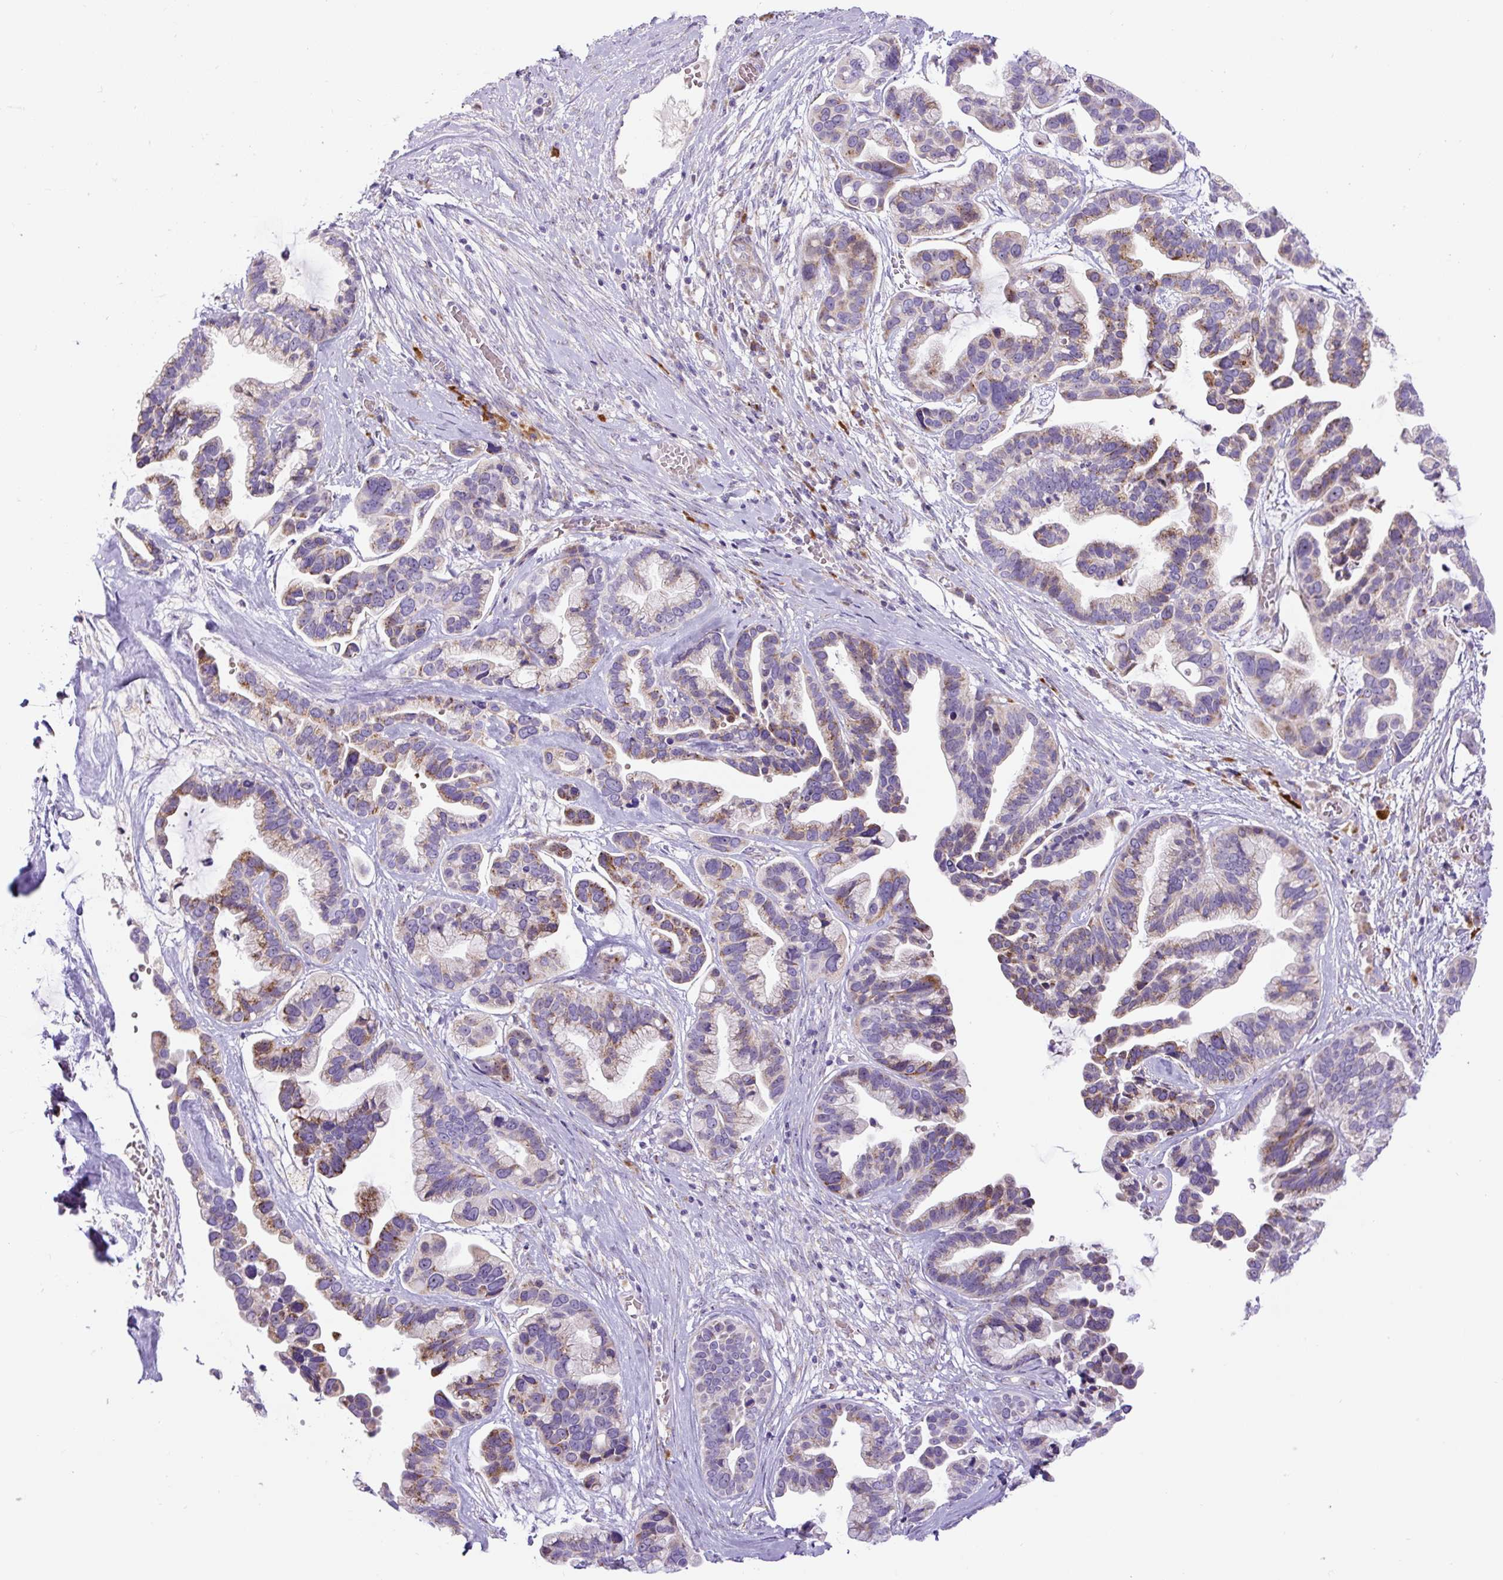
{"staining": {"intensity": "moderate", "quantity": "25%-75%", "location": "cytoplasmic/membranous"}, "tissue": "ovarian cancer", "cell_type": "Tumor cells", "image_type": "cancer", "snomed": [{"axis": "morphology", "description": "Cystadenocarcinoma, serous, NOS"}, {"axis": "topography", "description": "Ovary"}], "caption": "Immunohistochemistry image of neoplastic tissue: human serous cystadenocarcinoma (ovarian) stained using IHC displays medium levels of moderate protein expression localized specifically in the cytoplasmic/membranous of tumor cells, appearing as a cytoplasmic/membranous brown color.", "gene": "ZNF596", "patient": {"sex": "female", "age": 56}}